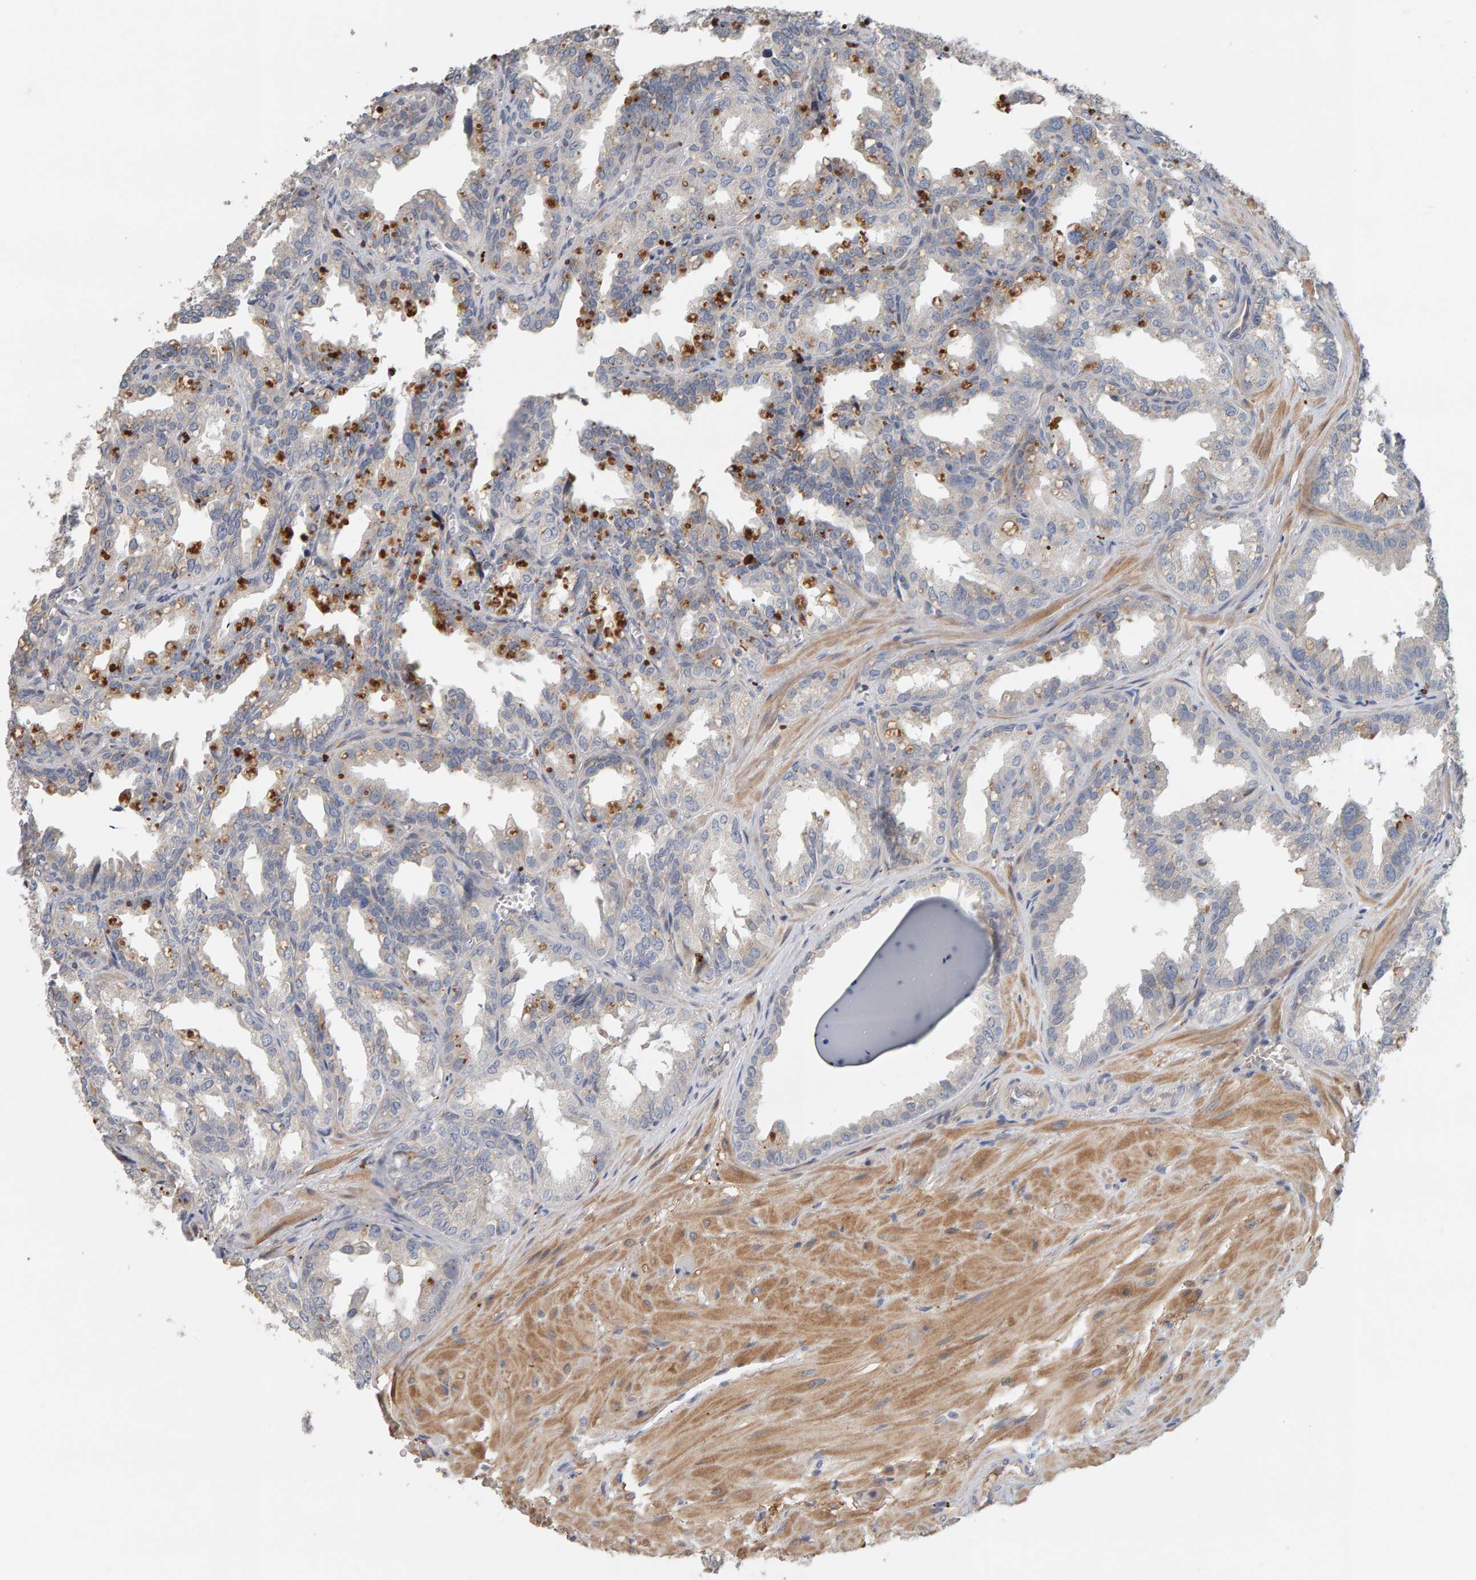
{"staining": {"intensity": "moderate", "quantity": "<25%", "location": "cytoplasmic/membranous"}, "tissue": "seminal vesicle", "cell_type": "Glandular cells", "image_type": "normal", "snomed": [{"axis": "morphology", "description": "Normal tissue, NOS"}, {"axis": "topography", "description": "Prostate"}, {"axis": "topography", "description": "Seminal veicle"}], "caption": "Protein expression analysis of normal seminal vesicle displays moderate cytoplasmic/membranous expression in about <25% of glandular cells. (DAB IHC with brightfield microscopy, high magnification).", "gene": "IPPK", "patient": {"sex": "male", "age": 51}}